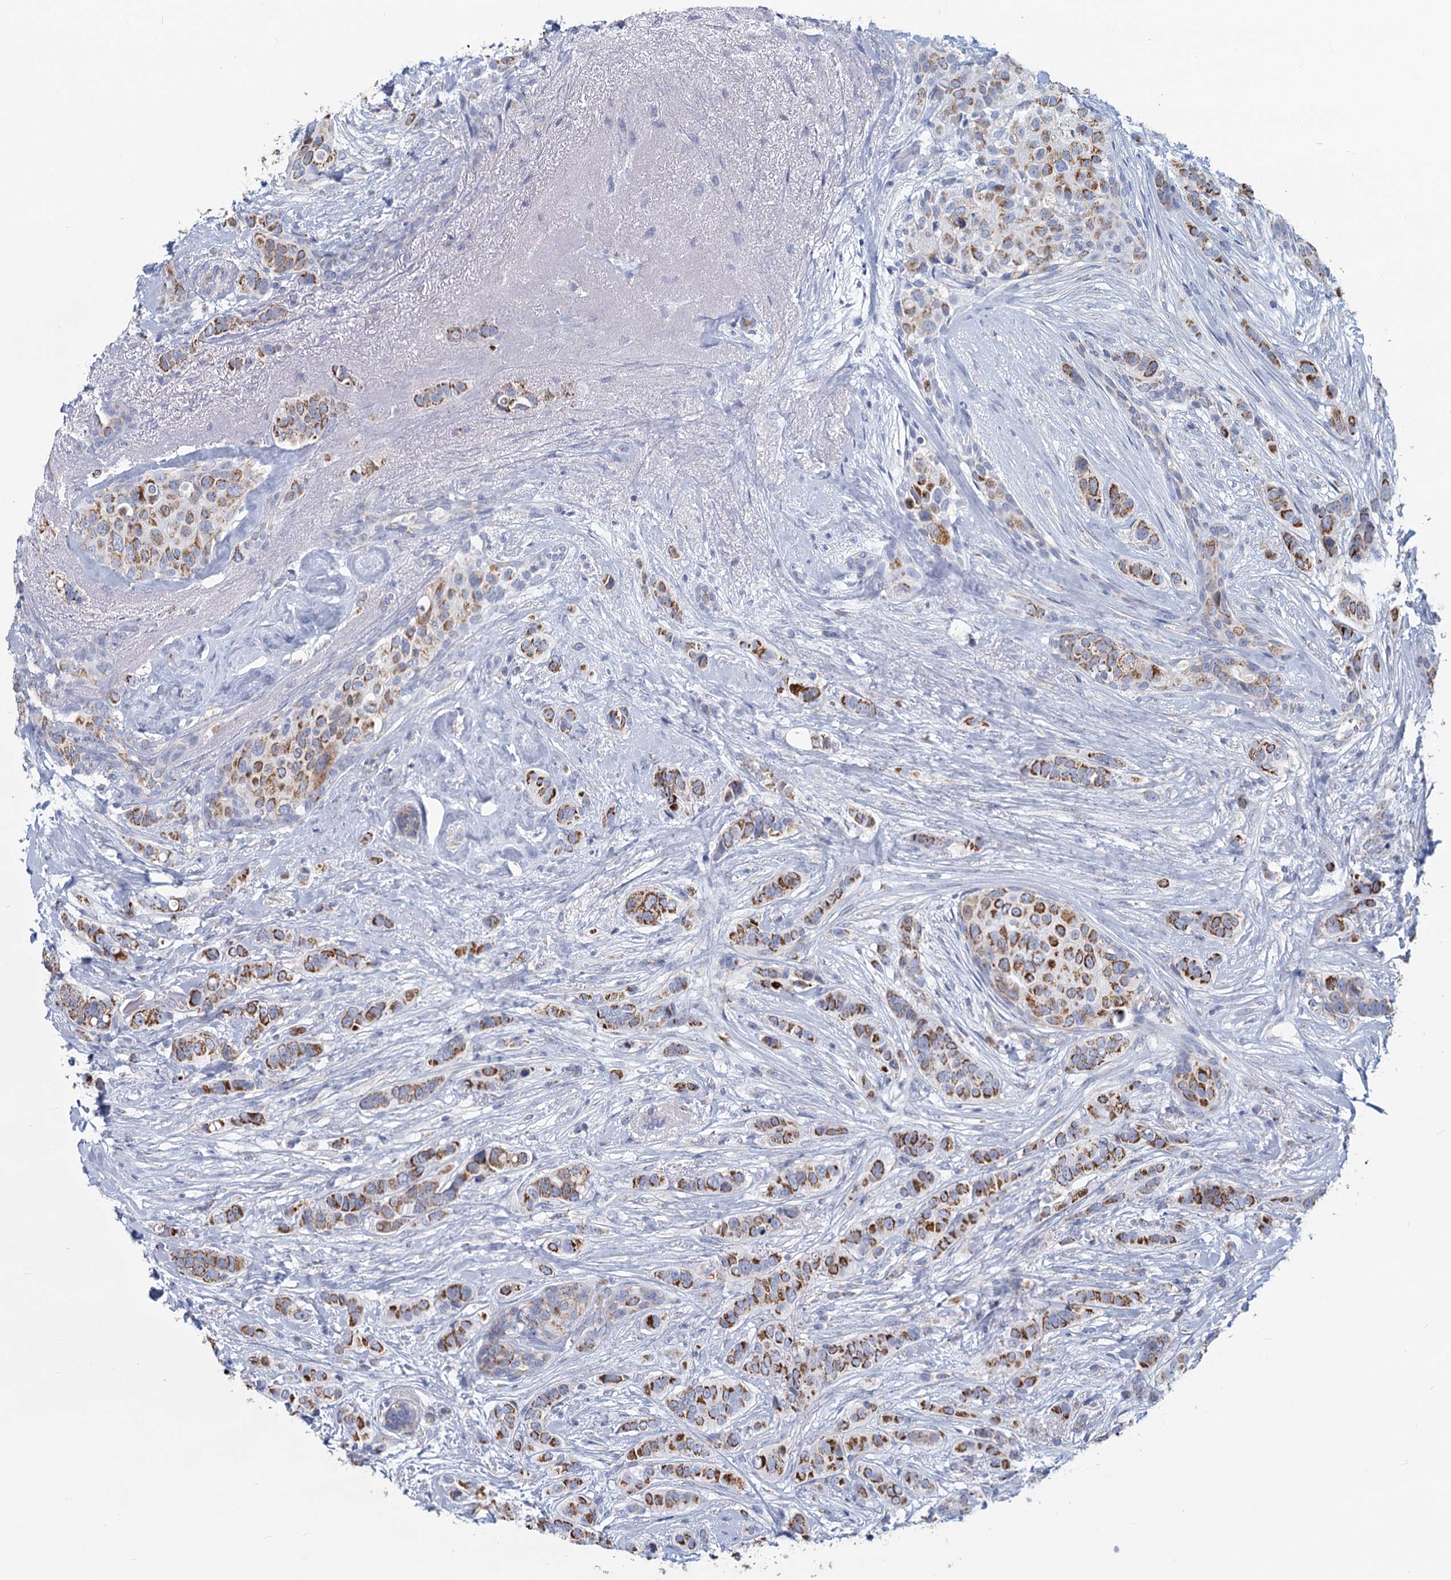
{"staining": {"intensity": "moderate", "quantity": "25%-75%", "location": "cytoplasmic/membranous"}, "tissue": "breast cancer", "cell_type": "Tumor cells", "image_type": "cancer", "snomed": [{"axis": "morphology", "description": "Lobular carcinoma"}, {"axis": "topography", "description": "Breast"}], "caption": "Breast cancer stained for a protein displays moderate cytoplasmic/membranous positivity in tumor cells.", "gene": "NDUFC2", "patient": {"sex": "female", "age": 51}}